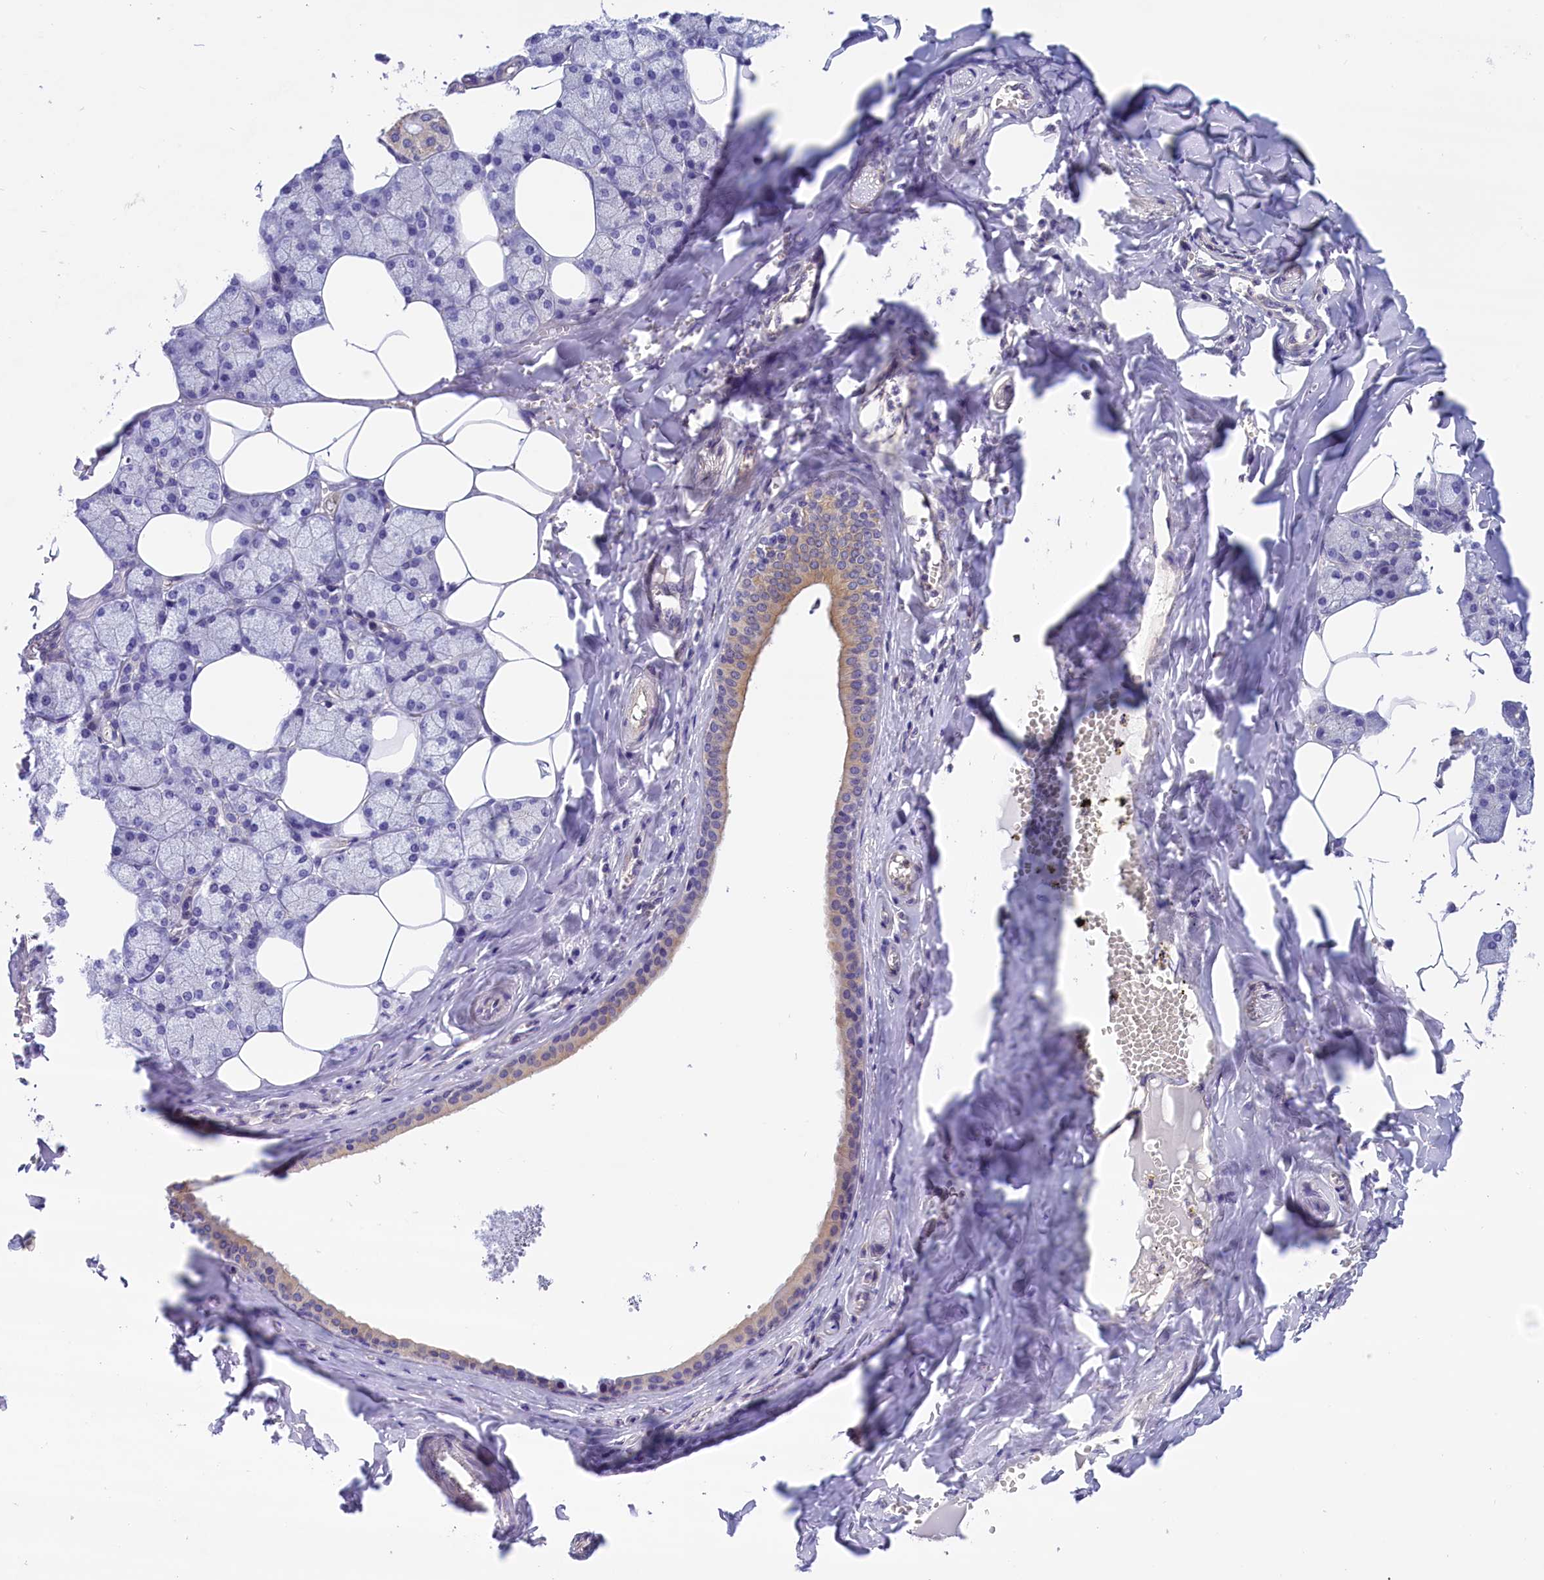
{"staining": {"intensity": "moderate", "quantity": "<25%", "location": "cytoplasmic/membranous"}, "tissue": "salivary gland", "cell_type": "Glandular cells", "image_type": "normal", "snomed": [{"axis": "morphology", "description": "Normal tissue, NOS"}, {"axis": "topography", "description": "Salivary gland"}], "caption": "IHC photomicrograph of benign salivary gland: salivary gland stained using immunohistochemistry reveals low levels of moderate protein expression localized specifically in the cytoplasmic/membranous of glandular cells, appearing as a cytoplasmic/membranous brown color.", "gene": "TBCB", "patient": {"sex": "male", "age": 62}}